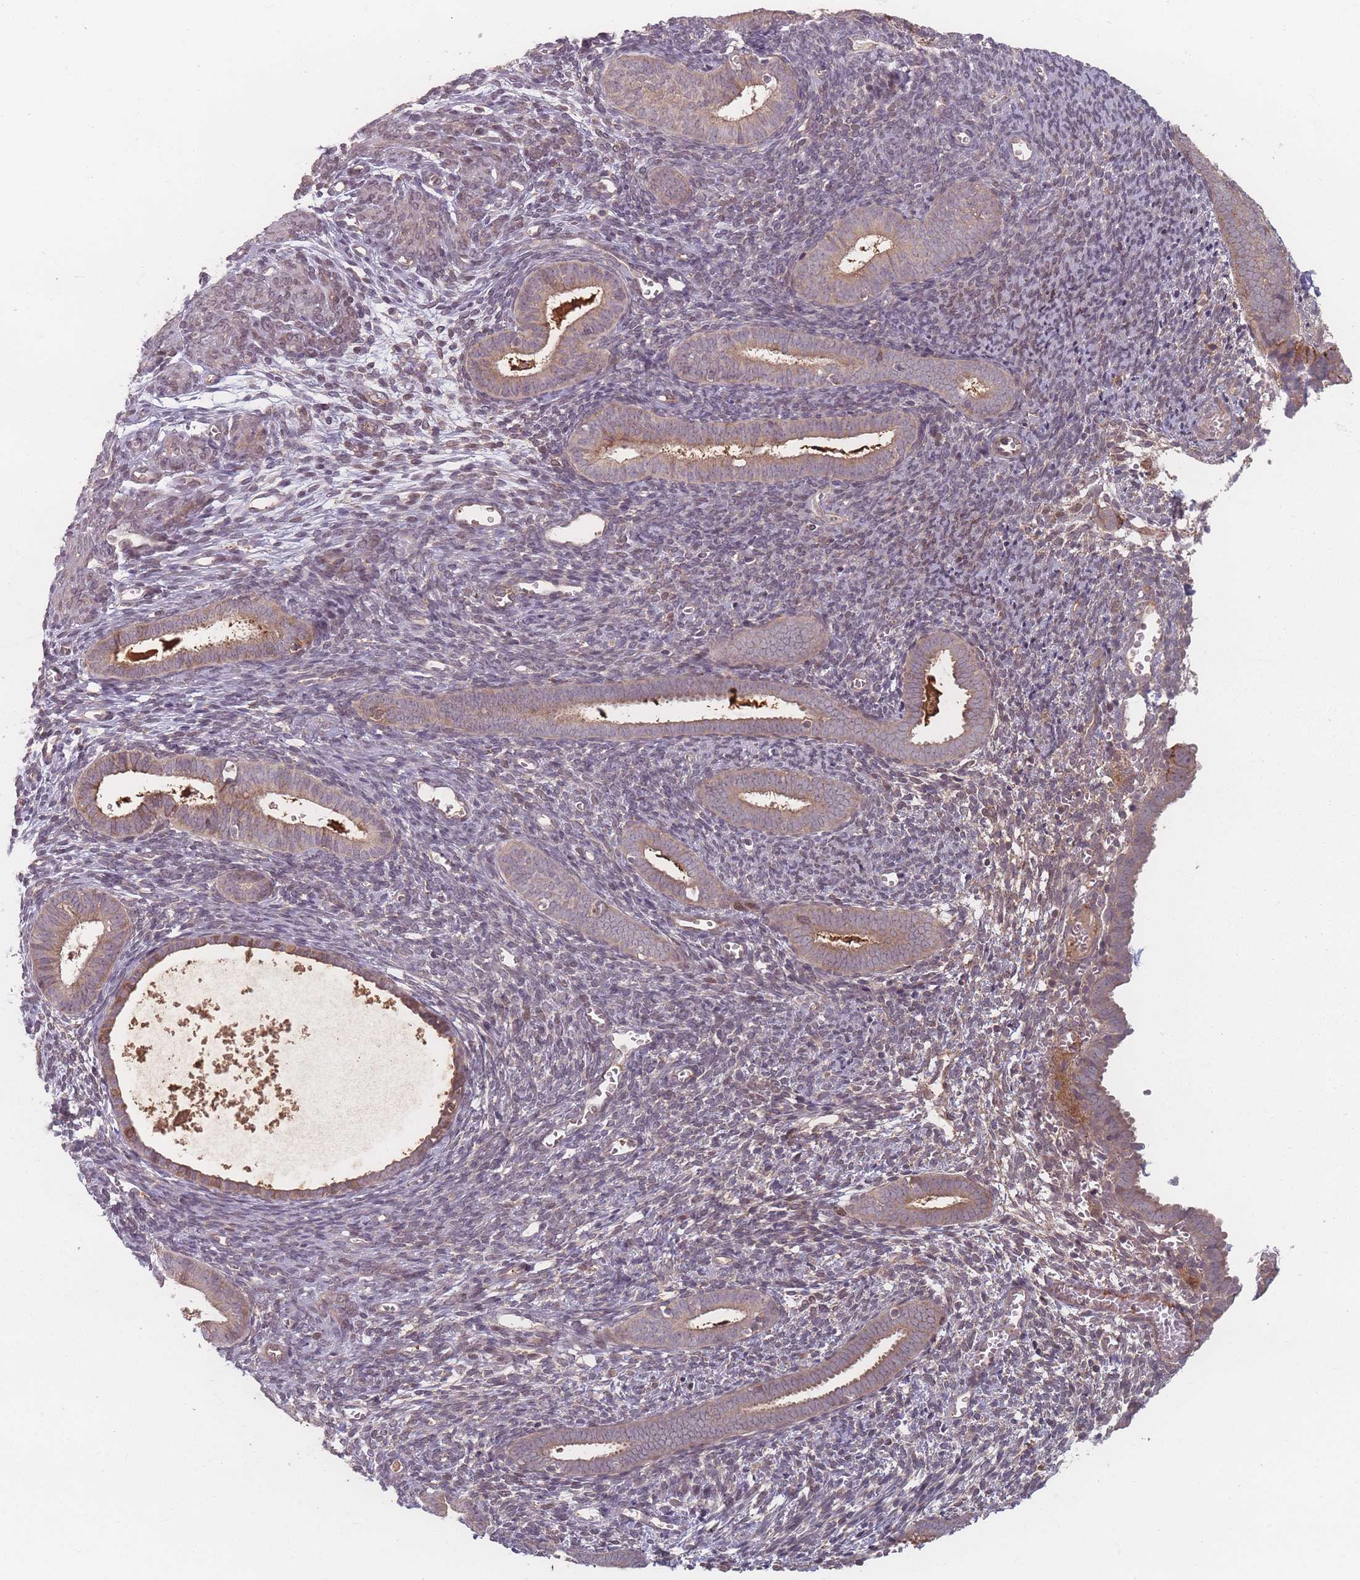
{"staining": {"intensity": "moderate", "quantity": "25%-75%", "location": "cytoplasmic/membranous"}, "tissue": "endometrial cancer", "cell_type": "Tumor cells", "image_type": "cancer", "snomed": [{"axis": "morphology", "description": "Adenocarcinoma, NOS"}, {"axis": "topography", "description": "Endometrium"}], "caption": "This is an image of immunohistochemistry staining of endometrial cancer, which shows moderate staining in the cytoplasmic/membranous of tumor cells.", "gene": "HAGH", "patient": {"sex": "female", "age": 75}}